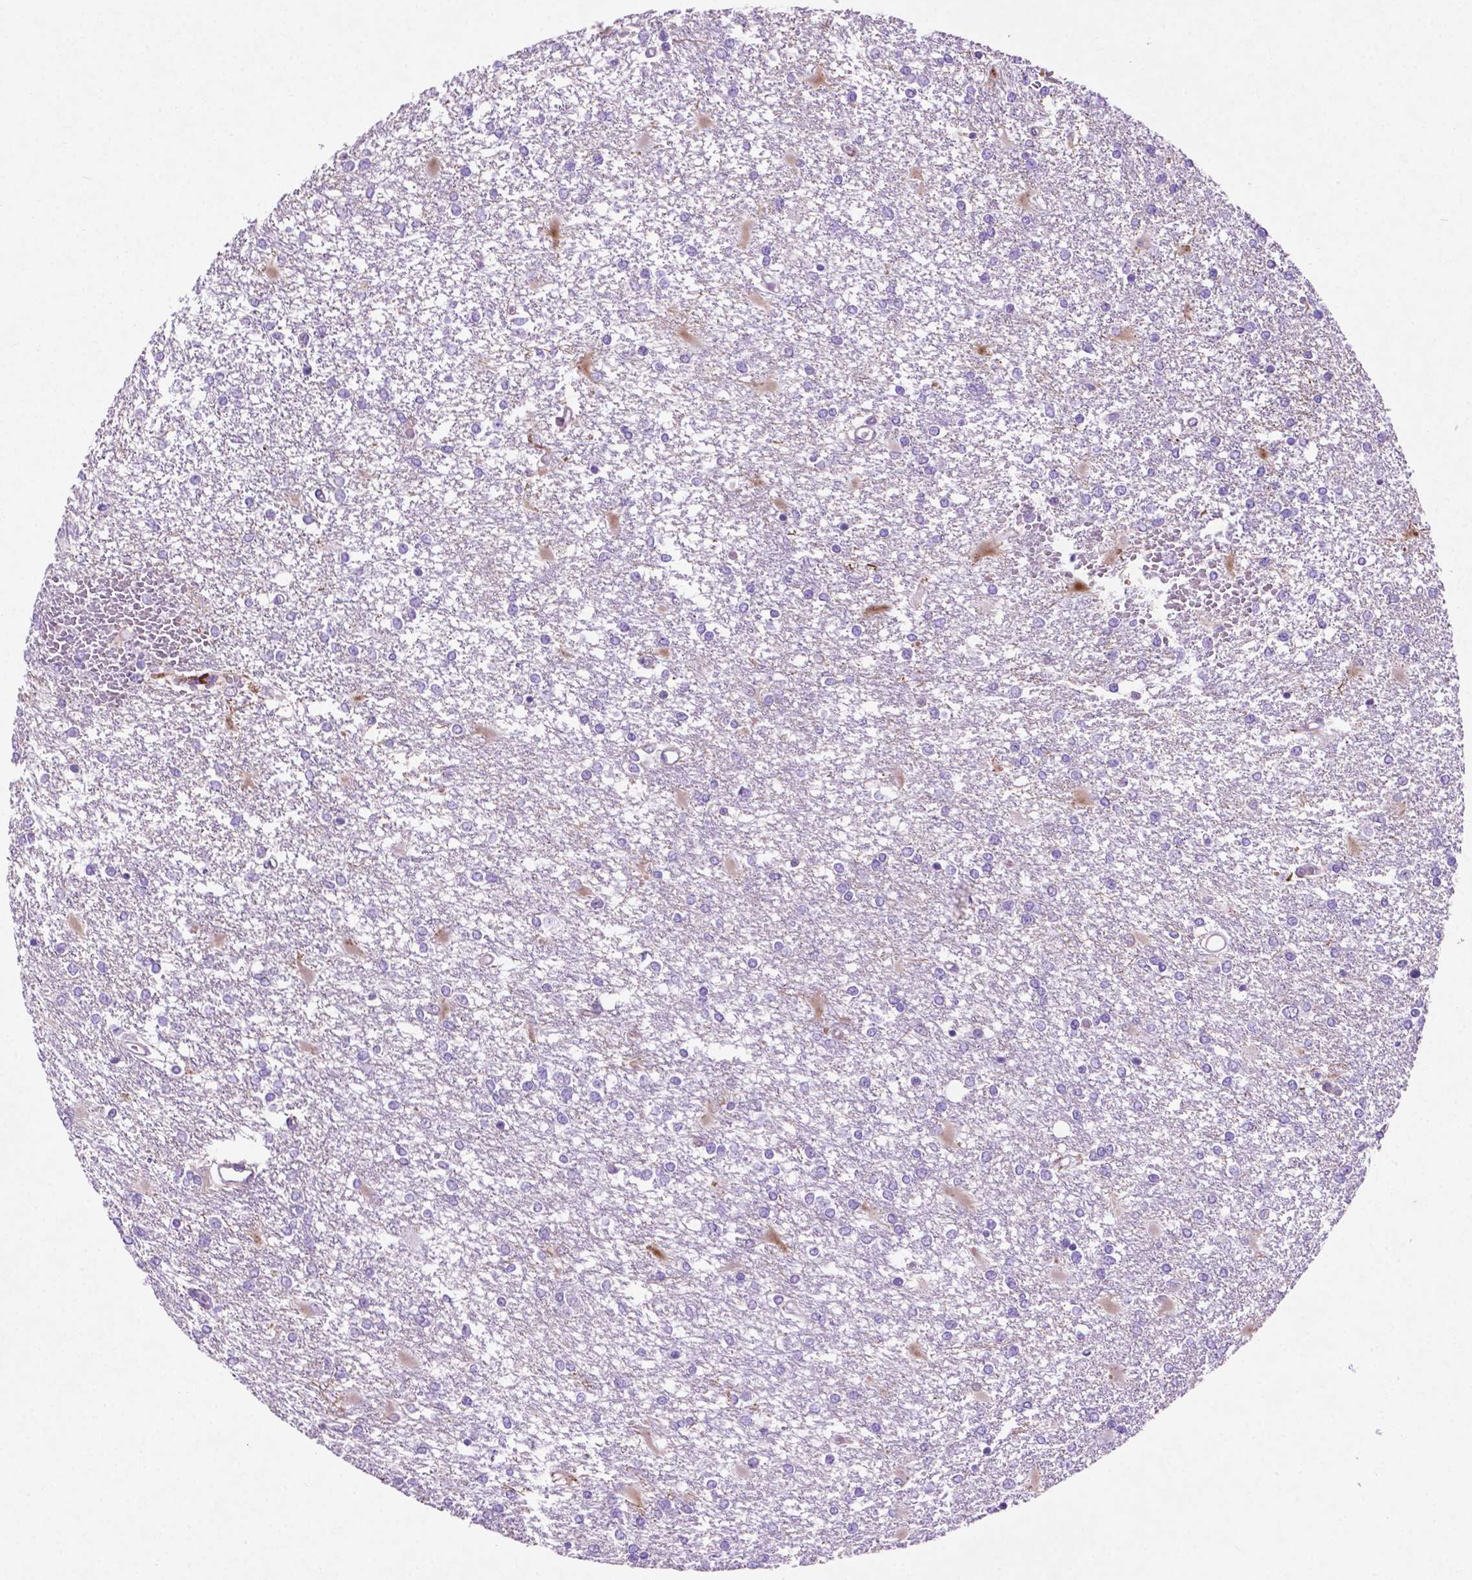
{"staining": {"intensity": "negative", "quantity": "none", "location": "none"}, "tissue": "glioma", "cell_type": "Tumor cells", "image_type": "cancer", "snomed": [{"axis": "morphology", "description": "Glioma, malignant, High grade"}, {"axis": "topography", "description": "Cerebral cortex"}], "caption": "Tumor cells are negative for brown protein staining in glioma.", "gene": "ASPG", "patient": {"sex": "male", "age": 79}}